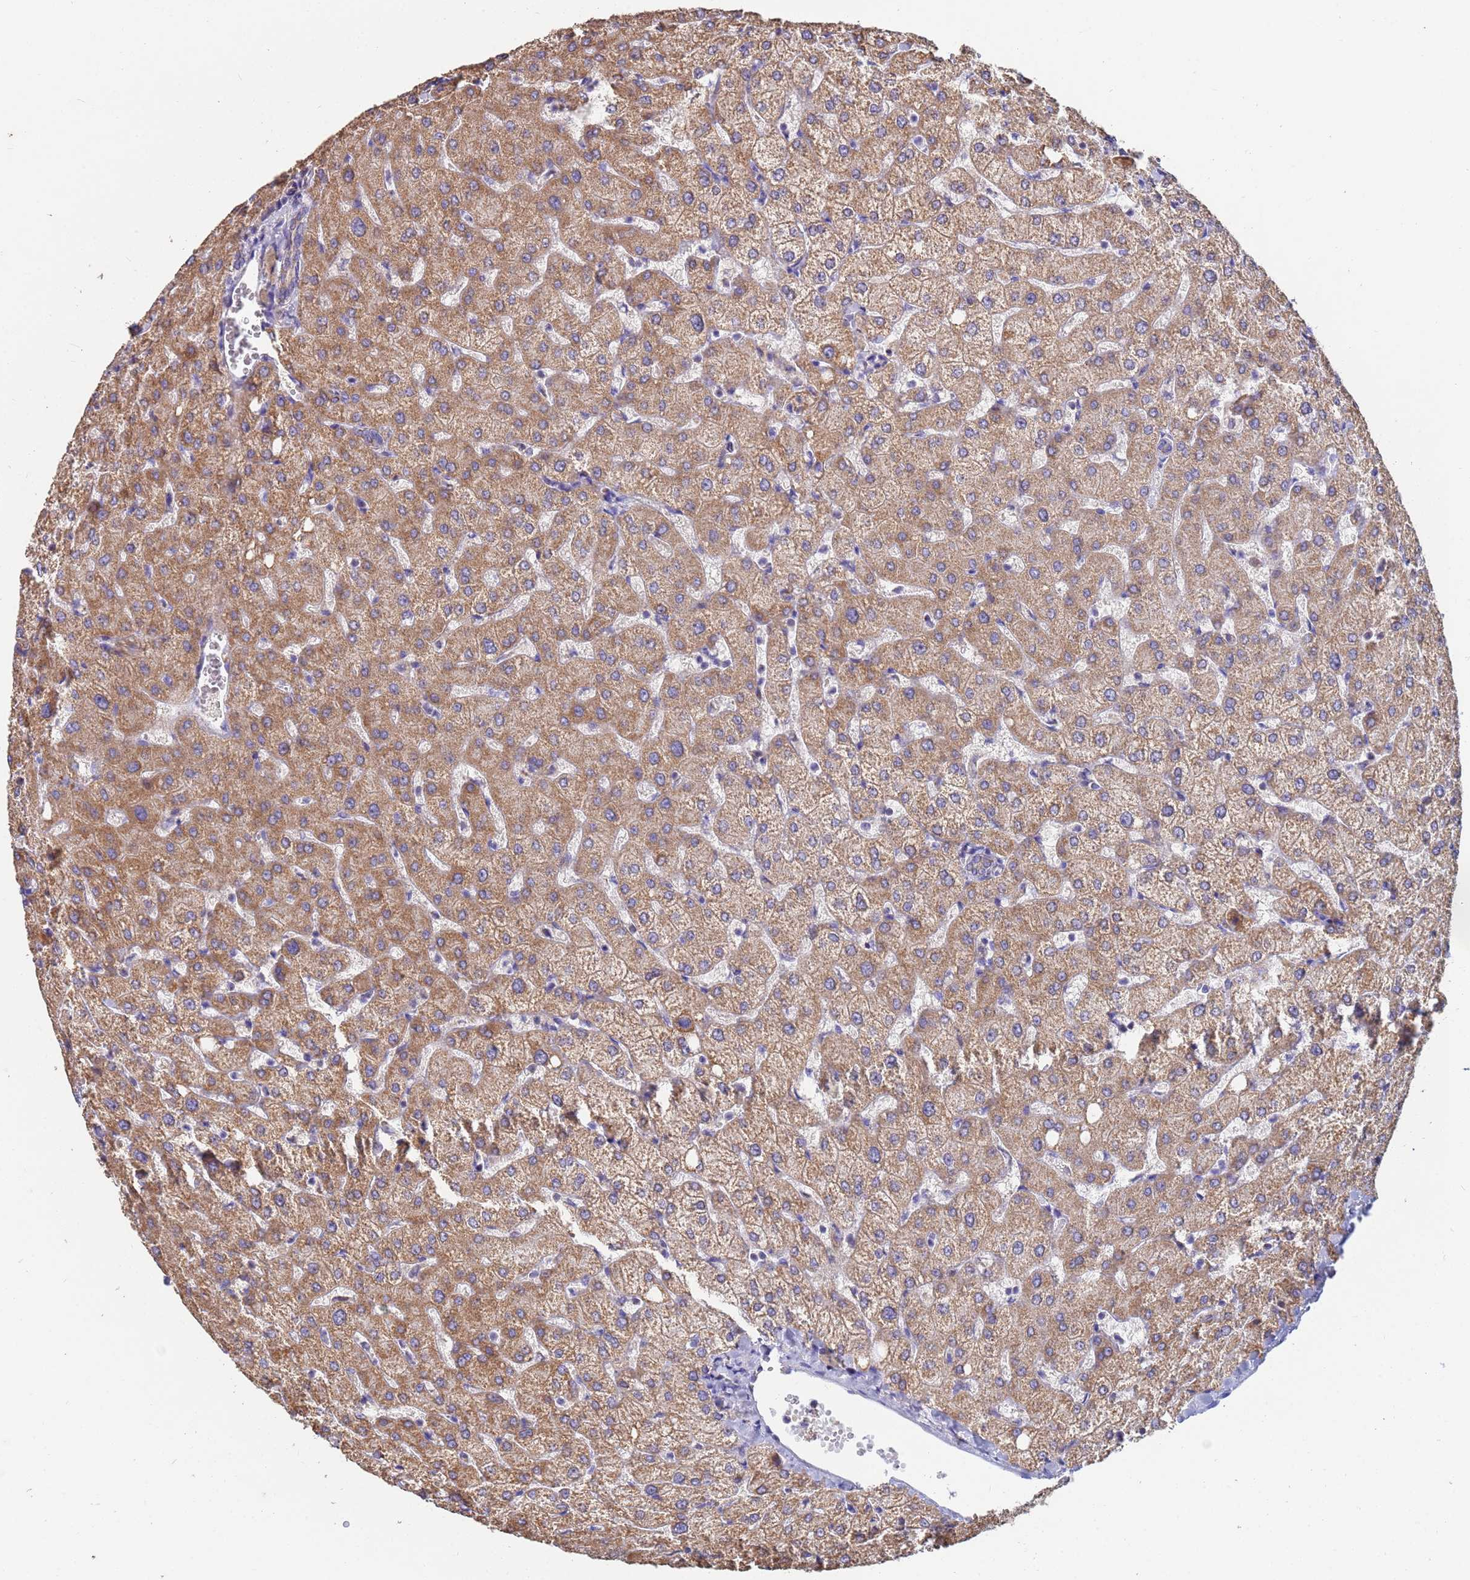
{"staining": {"intensity": "negative", "quantity": "none", "location": "none"}, "tissue": "liver", "cell_type": "Cholangiocytes", "image_type": "normal", "snomed": [{"axis": "morphology", "description": "Normal tissue, NOS"}, {"axis": "topography", "description": "Liver"}], "caption": "Unremarkable liver was stained to show a protein in brown. There is no significant staining in cholangiocytes. (Immunohistochemistry (ihc), brightfield microscopy, high magnification).", "gene": "UQCRHL", "patient": {"sex": "female", "age": 54}}